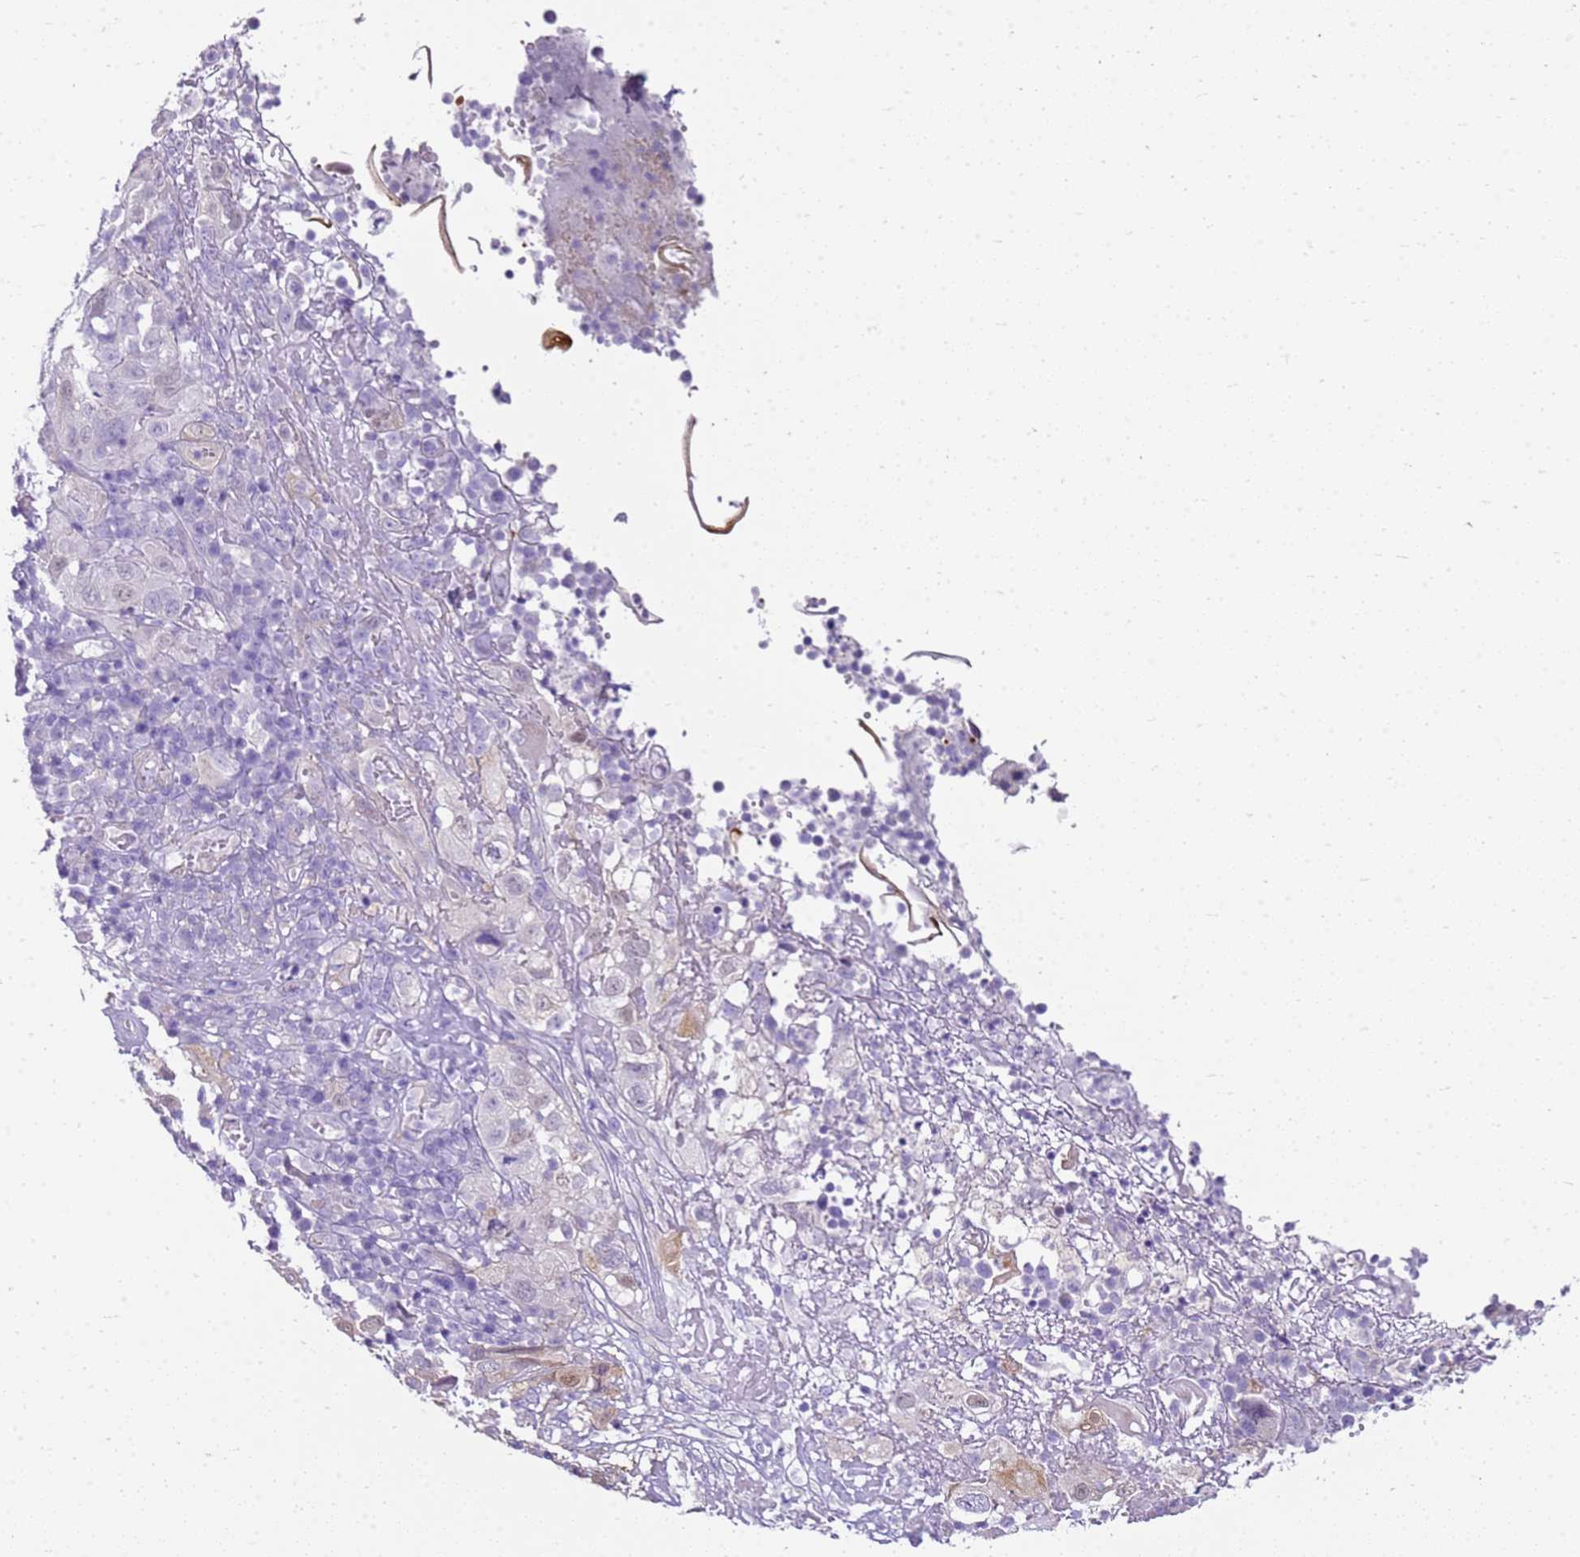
{"staining": {"intensity": "negative", "quantity": "none", "location": "none"}, "tissue": "cervical cancer", "cell_type": "Tumor cells", "image_type": "cancer", "snomed": [{"axis": "morphology", "description": "Squamous cell carcinoma, NOS"}, {"axis": "topography", "description": "Cervix"}], "caption": "High power microscopy image of an immunohistochemistry (IHC) histopathology image of squamous cell carcinoma (cervical), revealing no significant staining in tumor cells.", "gene": "HSPB1", "patient": {"sex": "female", "age": 46}}